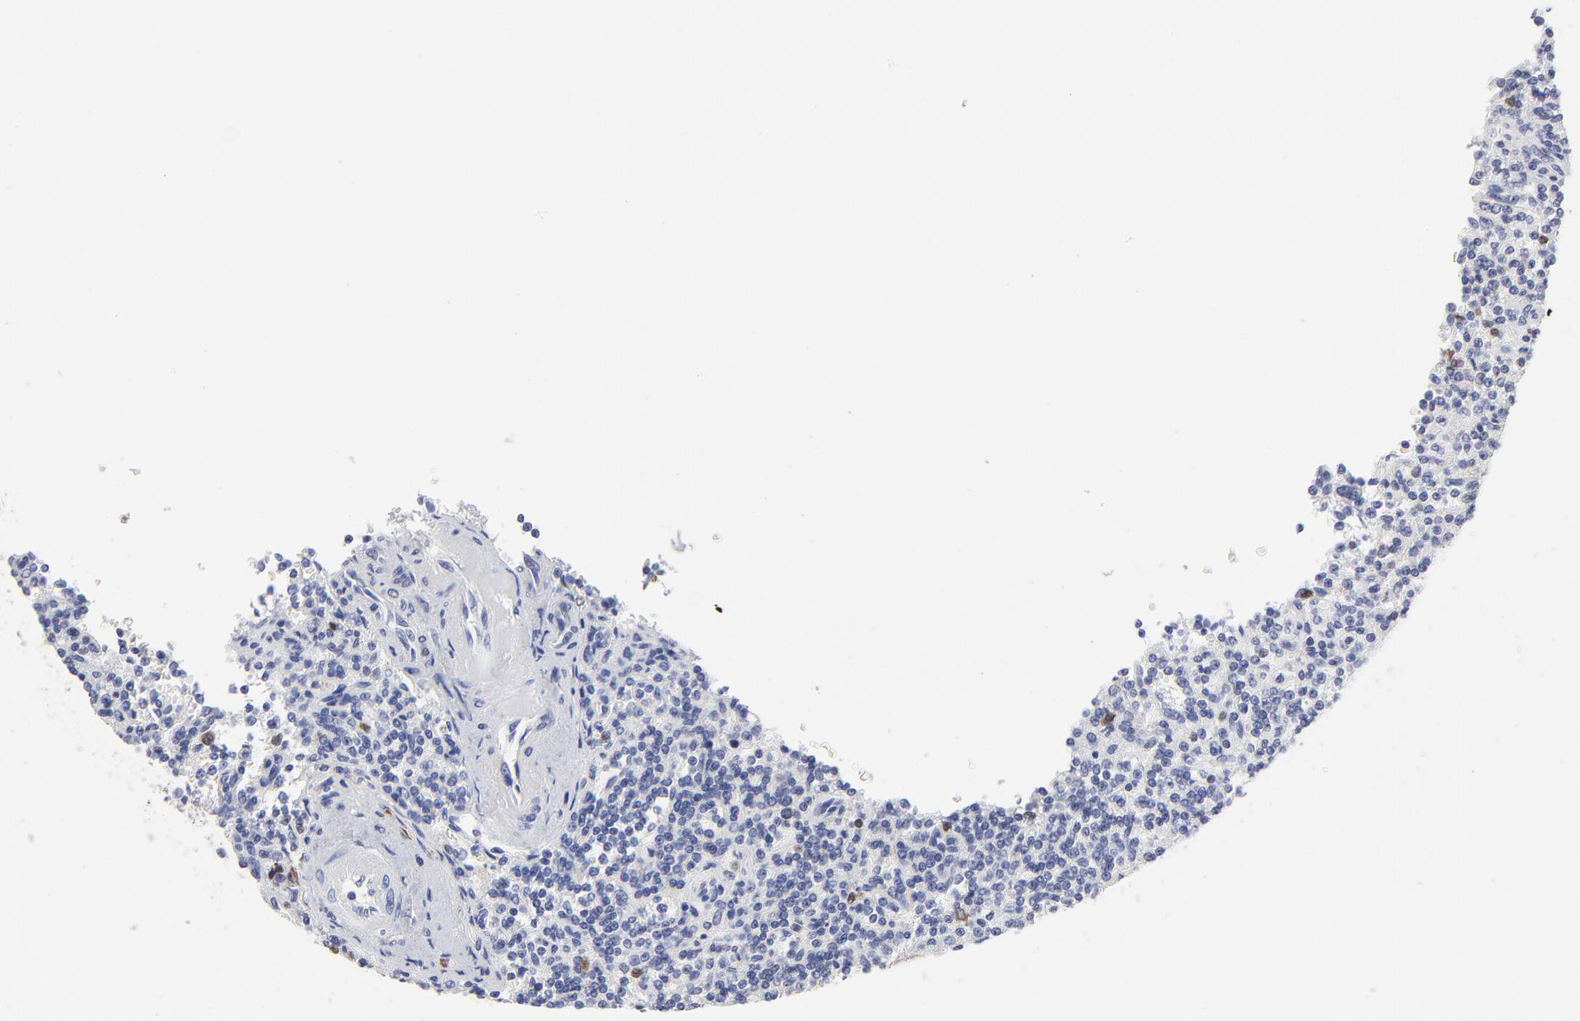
{"staining": {"intensity": "moderate", "quantity": "<25%", "location": "cytoplasmic/membranous,nuclear"}, "tissue": "lymphoma", "cell_type": "Tumor cells", "image_type": "cancer", "snomed": [{"axis": "morphology", "description": "Malignant lymphoma, non-Hodgkin's type, Low grade"}, {"axis": "topography", "description": "Spleen"}], "caption": "IHC (DAB) staining of malignant lymphoma, non-Hodgkin's type (low-grade) displays moderate cytoplasmic/membranous and nuclear protein staining in about <25% of tumor cells.", "gene": "NCAPH", "patient": {"sex": "male", "age": 73}}